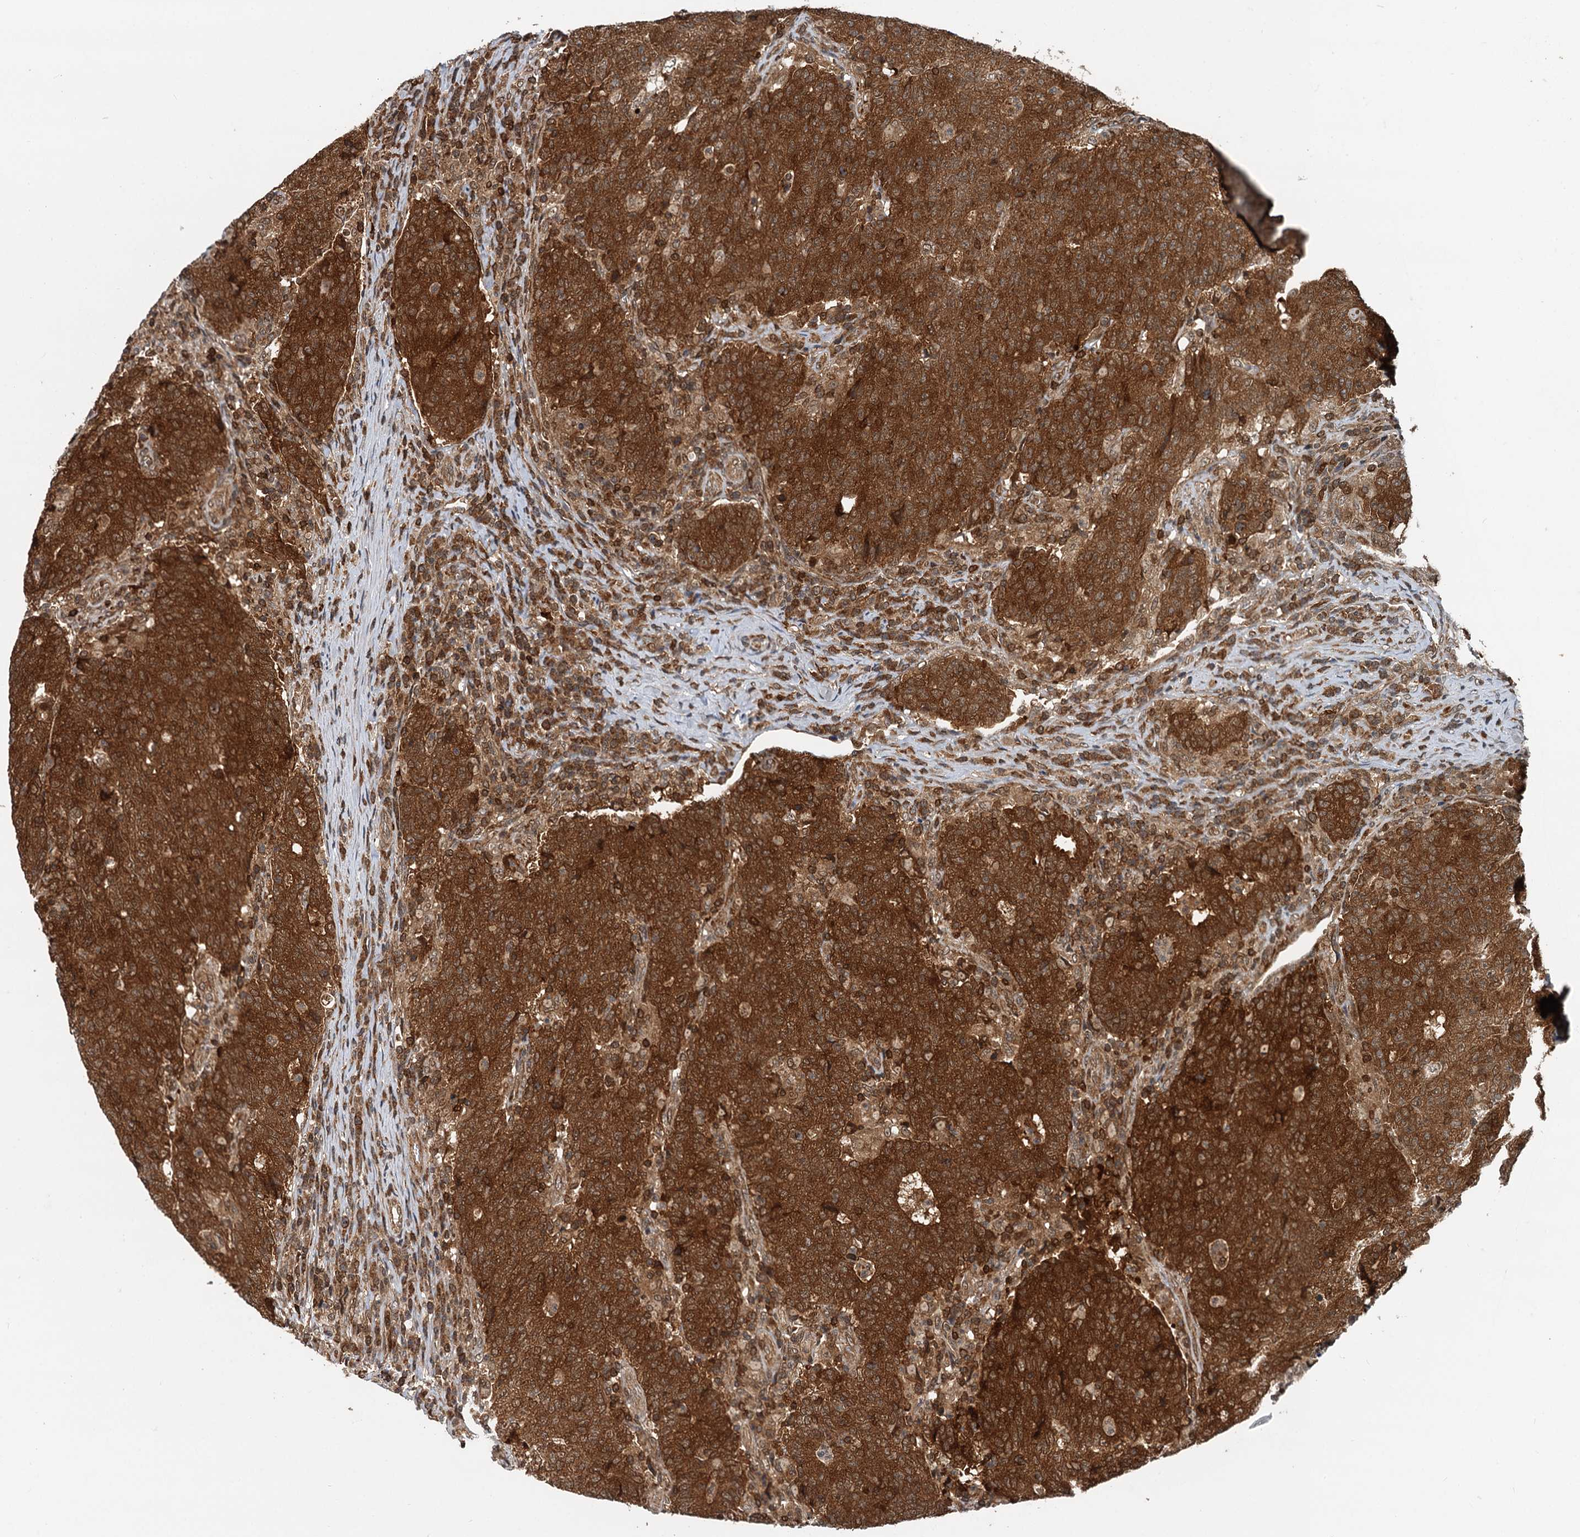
{"staining": {"intensity": "strong", "quantity": ">75%", "location": "cytoplasmic/membranous"}, "tissue": "colorectal cancer", "cell_type": "Tumor cells", "image_type": "cancer", "snomed": [{"axis": "morphology", "description": "Adenocarcinoma, NOS"}, {"axis": "topography", "description": "Colon"}], "caption": "This micrograph exhibits immunohistochemistry staining of adenocarcinoma (colorectal), with high strong cytoplasmic/membranous expression in about >75% of tumor cells.", "gene": "STUB1", "patient": {"sex": "female", "age": 75}}